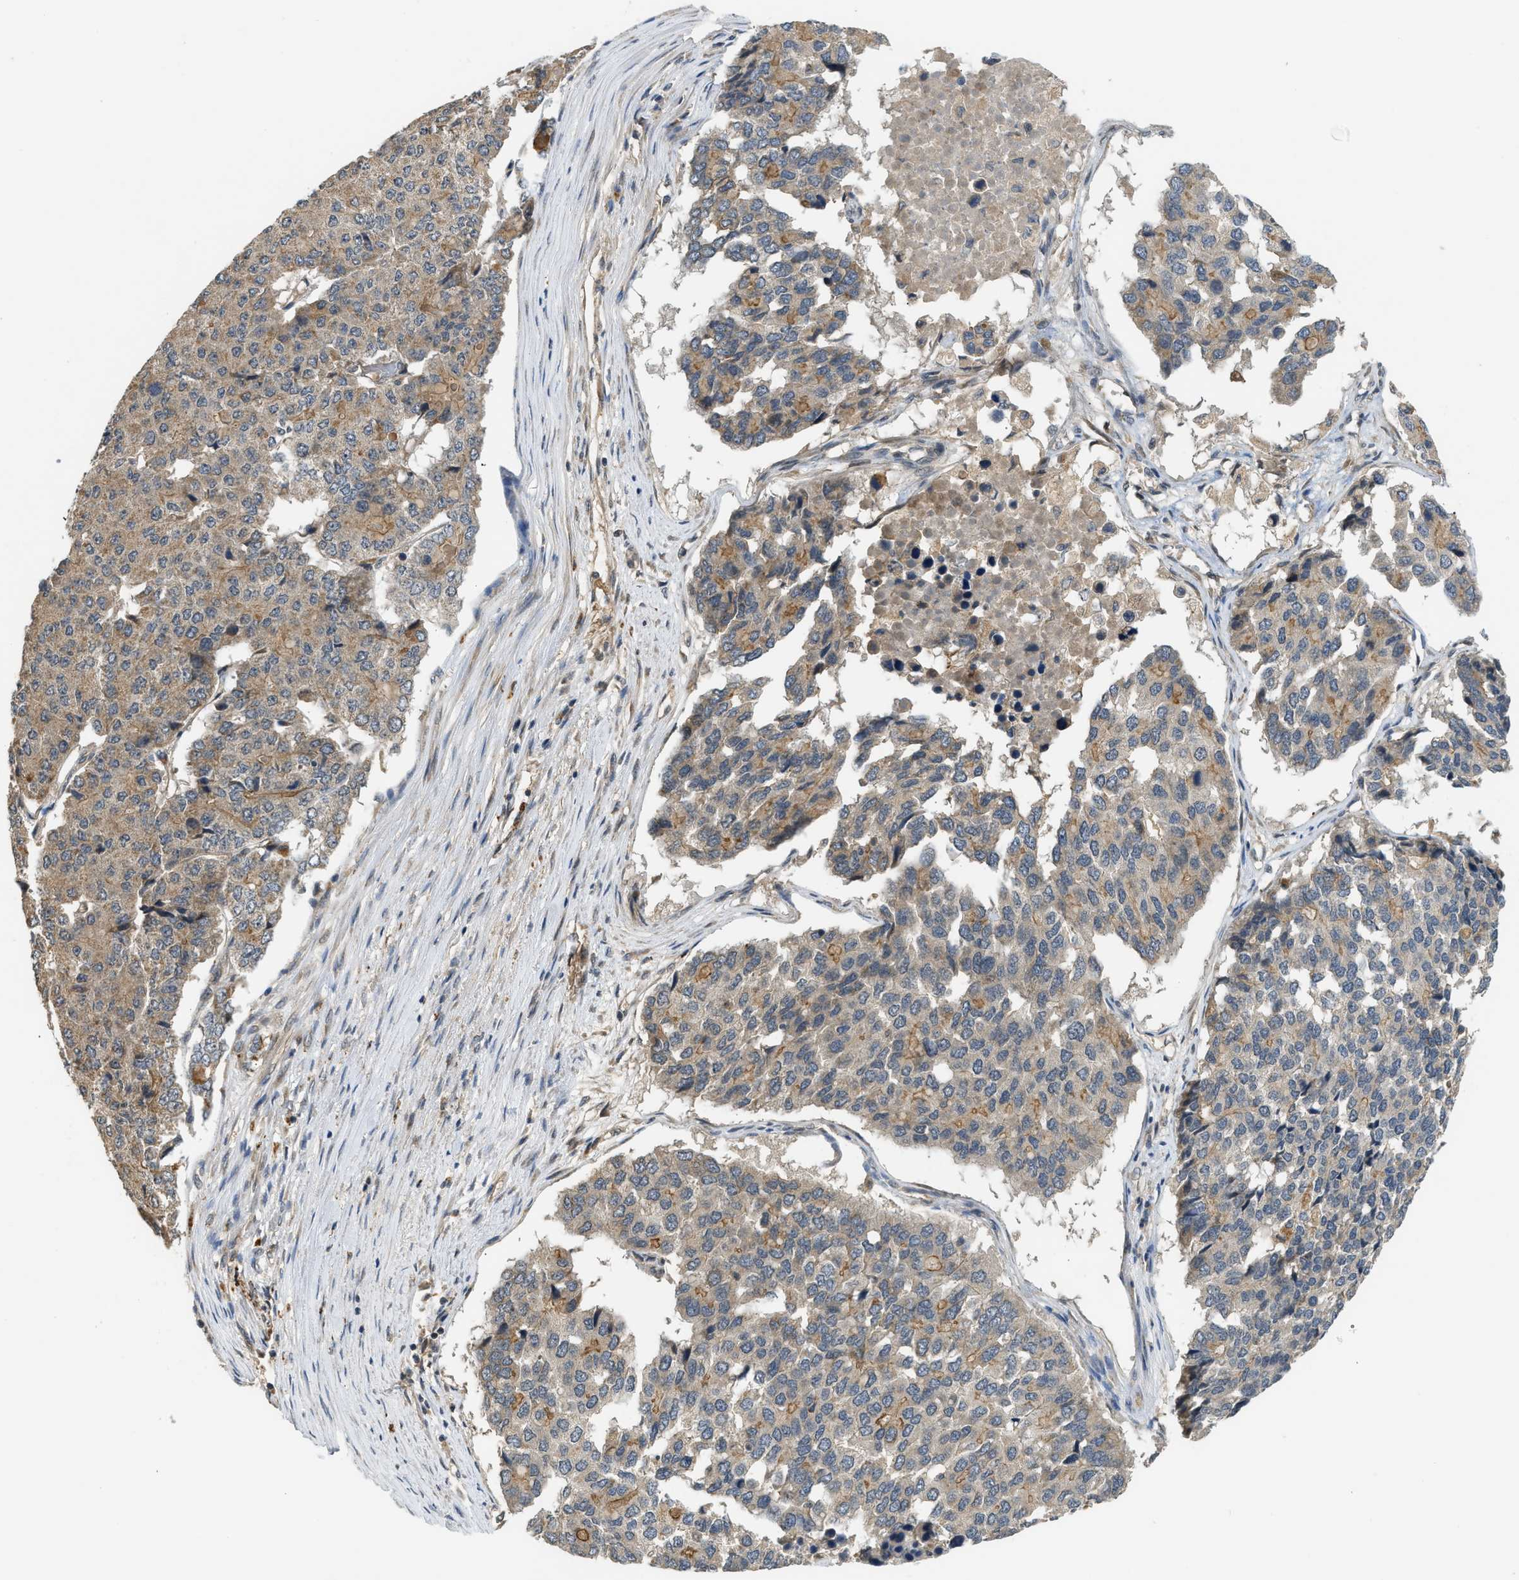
{"staining": {"intensity": "weak", "quantity": "25%-75%", "location": "cytoplasmic/membranous"}, "tissue": "pancreatic cancer", "cell_type": "Tumor cells", "image_type": "cancer", "snomed": [{"axis": "morphology", "description": "Adenocarcinoma, NOS"}, {"axis": "topography", "description": "Pancreas"}], "caption": "Weak cytoplasmic/membranous staining is appreciated in about 25%-75% of tumor cells in pancreatic cancer. Ihc stains the protein in brown and the nuclei are stained blue.", "gene": "ADCY8", "patient": {"sex": "male", "age": 50}}